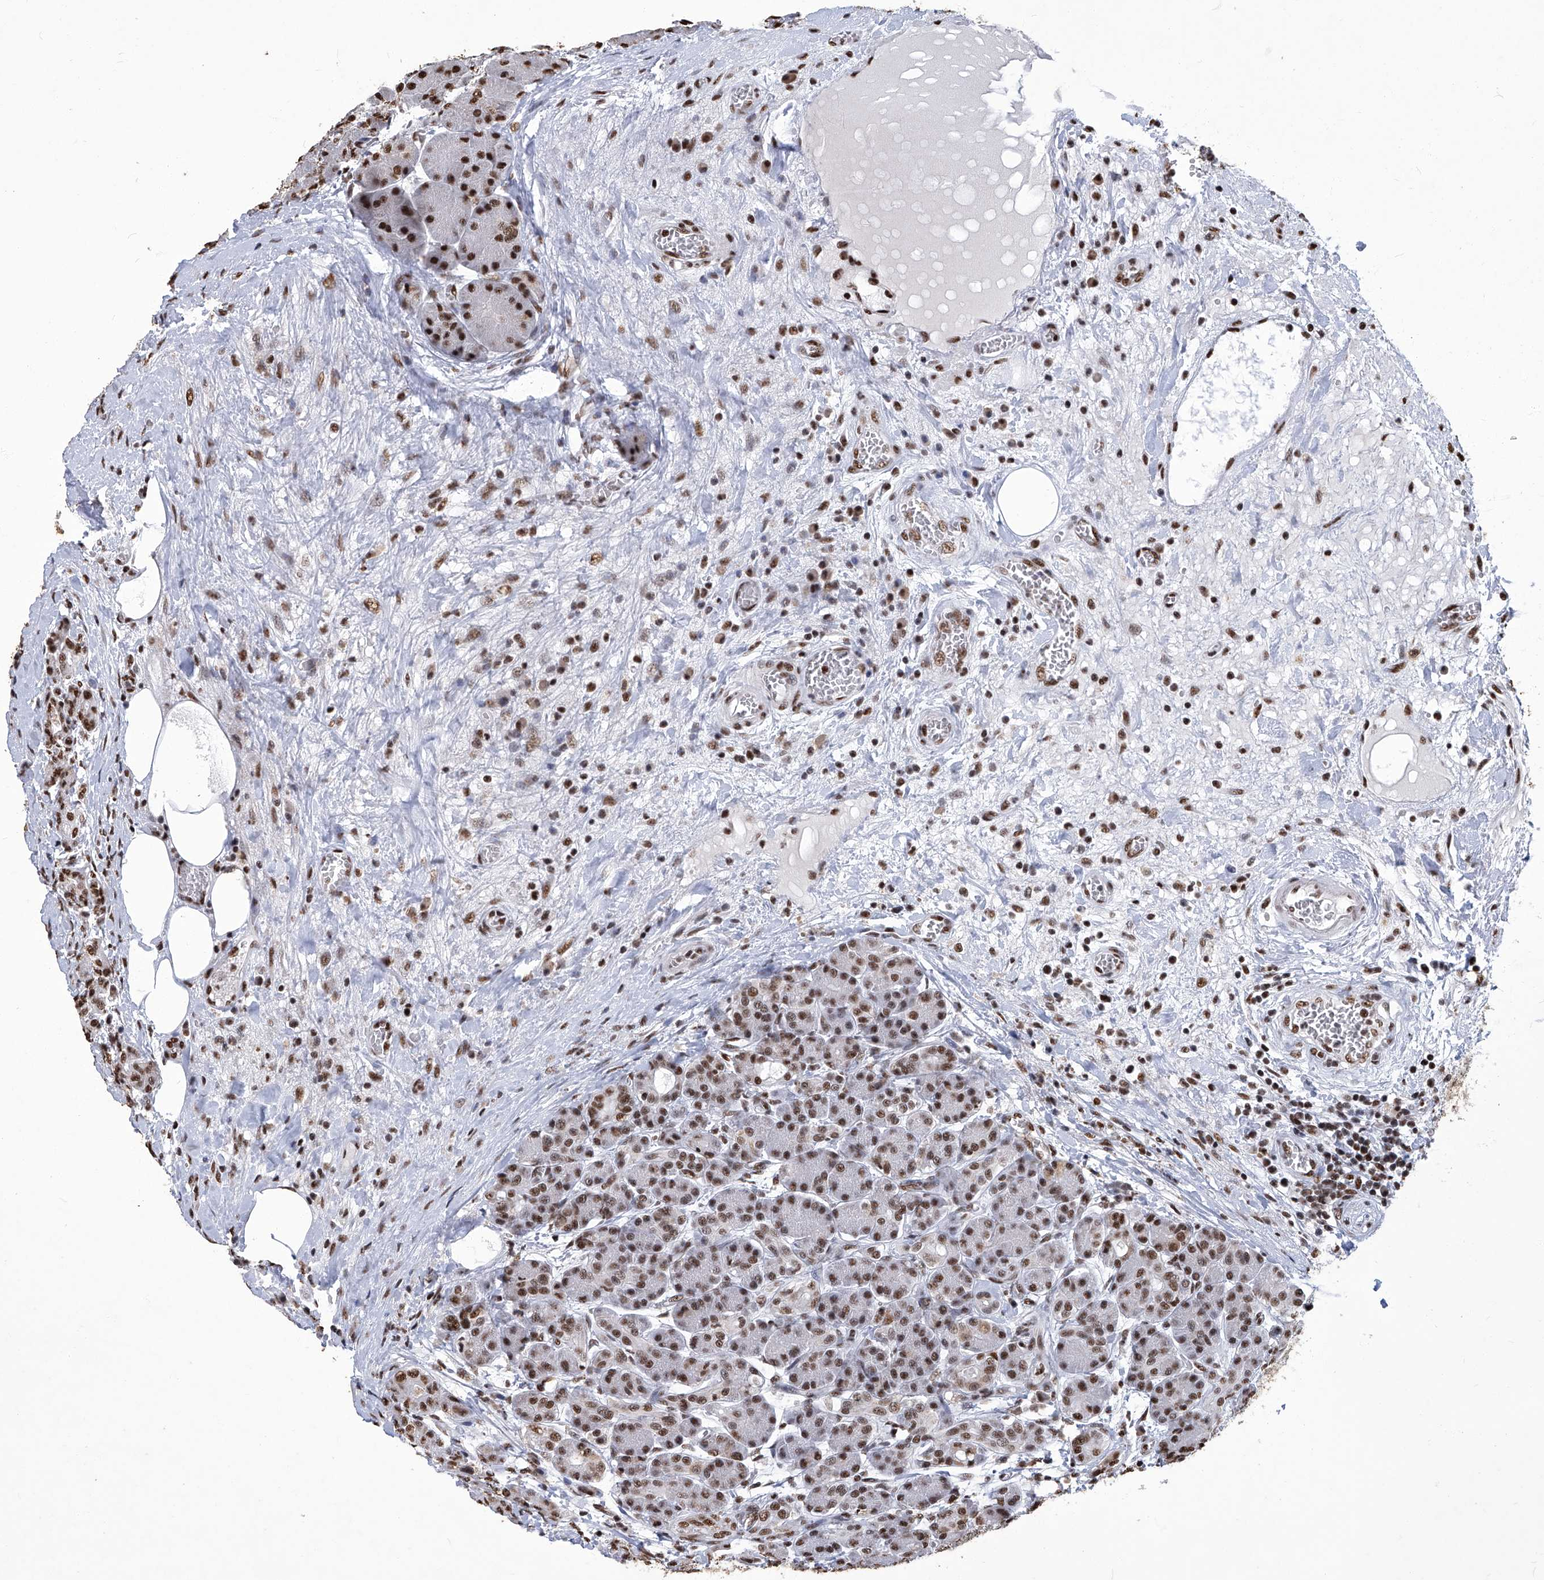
{"staining": {"intensity": "moderate", "quantity": "<25%", "location": "nuclear"}, "tissue": "pancreas", "cell_type": "Exocrine glandular cells", "image_type": "normal", "snomed": [{"axis": "morphology", "description": "Normal tissue, NOS"}, {"axis": "topography", "description": "Pancreas"}], "caption": "The histopathology image displays immunohistochemical staining of benign pancreas. There is moderate nuclear positivity is seen in about <25% of exocrine glandular cells.", "gene": "HBP1", "patient": {"sex": "male", "age": 63}}